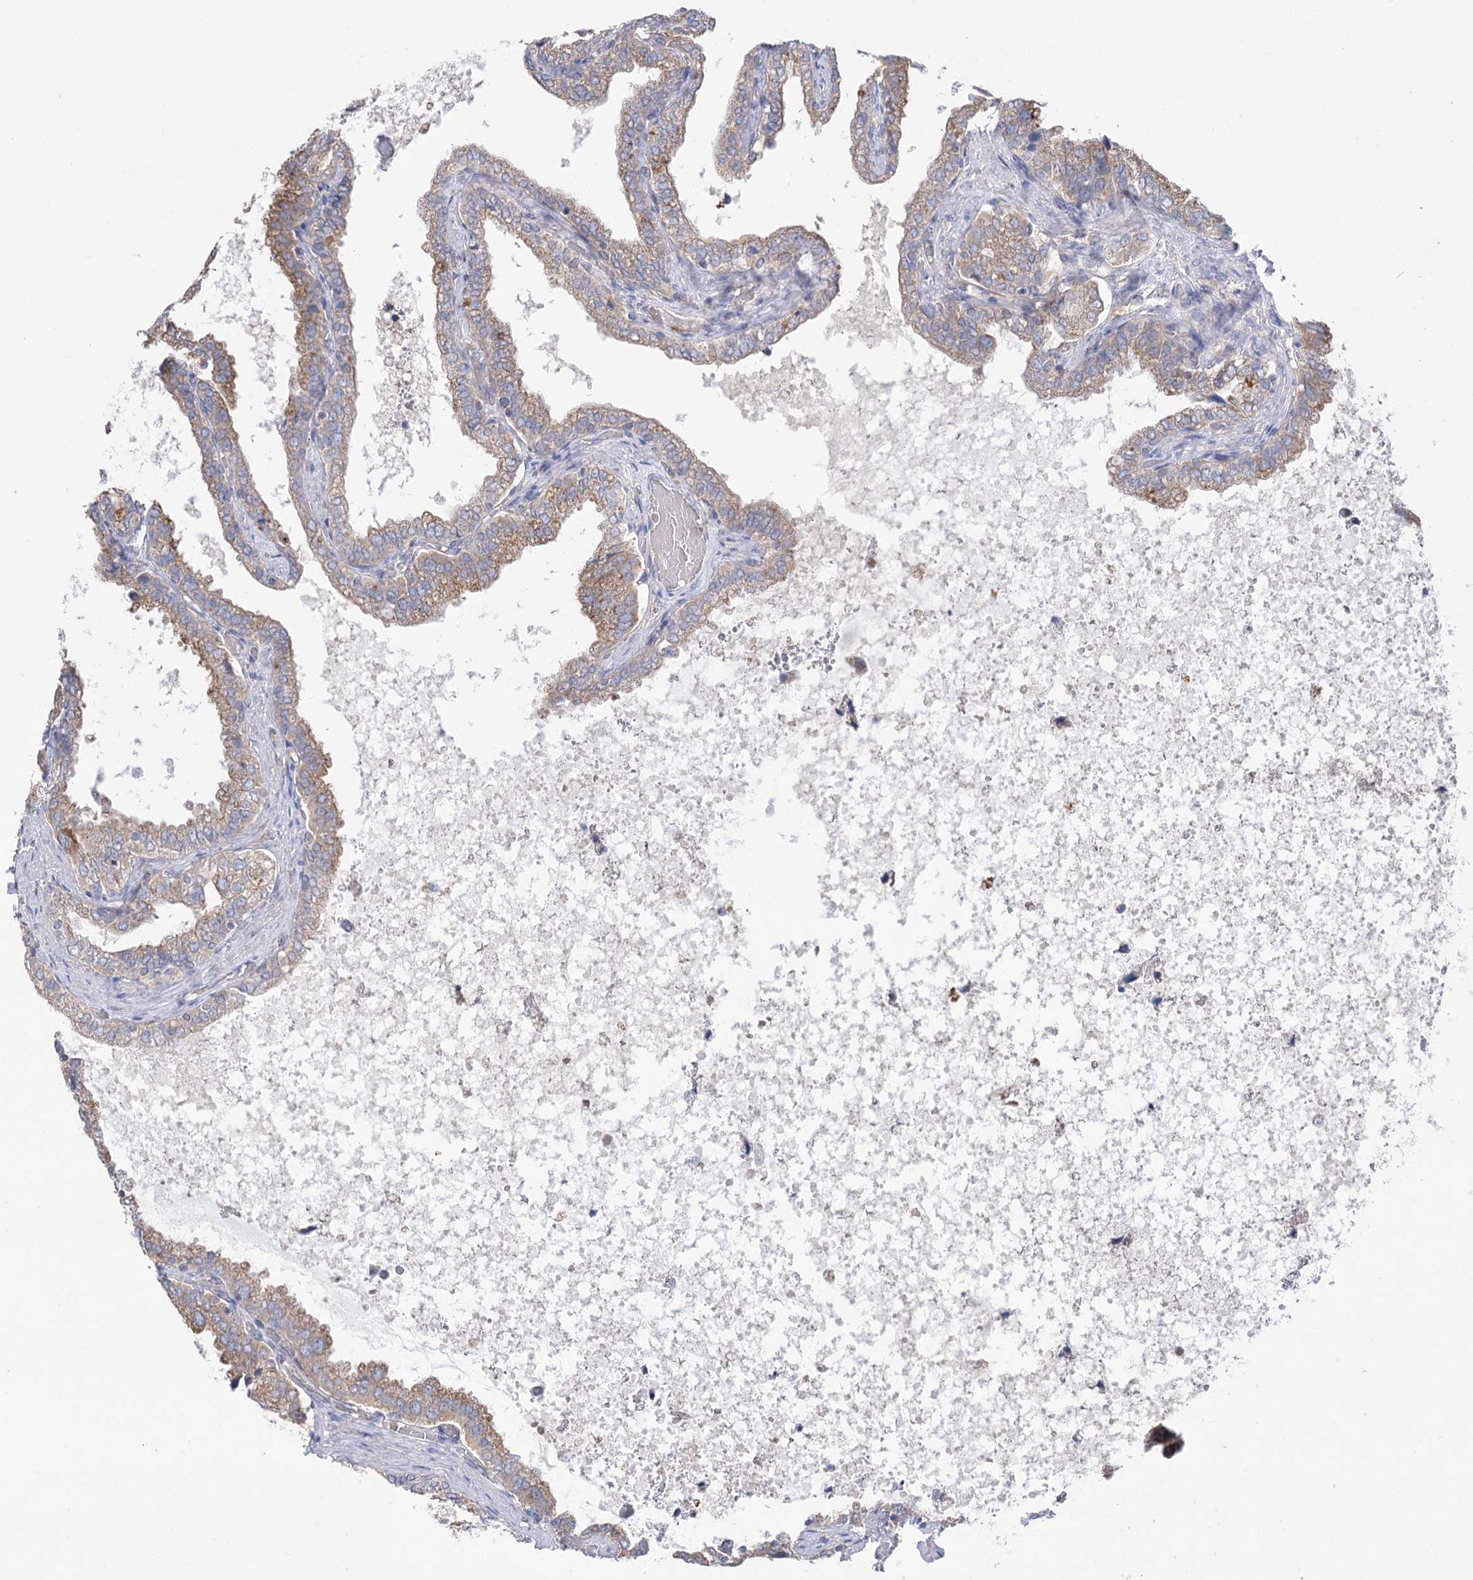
{"staining": {"intensity": "weak", "quantity": "25%-75%", "location": "cytoplasmic/membranous"}, "tissue": "seminal vesicle", "cell_type": "Glandular cells", "image_type": "normal", "snomed": [{"axis": "morphology", "description": "Normal tissue, NOS"}, {"axis": "topography", "description": "Seminal veicle"}], "caption": "Immunohistochemistry (IHC) of unremarkable human seminal vesicle shows low levels of weak cytoplasmic/membranous positivity in approximately 25%-75% of glandular cells.", "gene": "AURKC", "patient": {"sex": "male", "age": 46}}